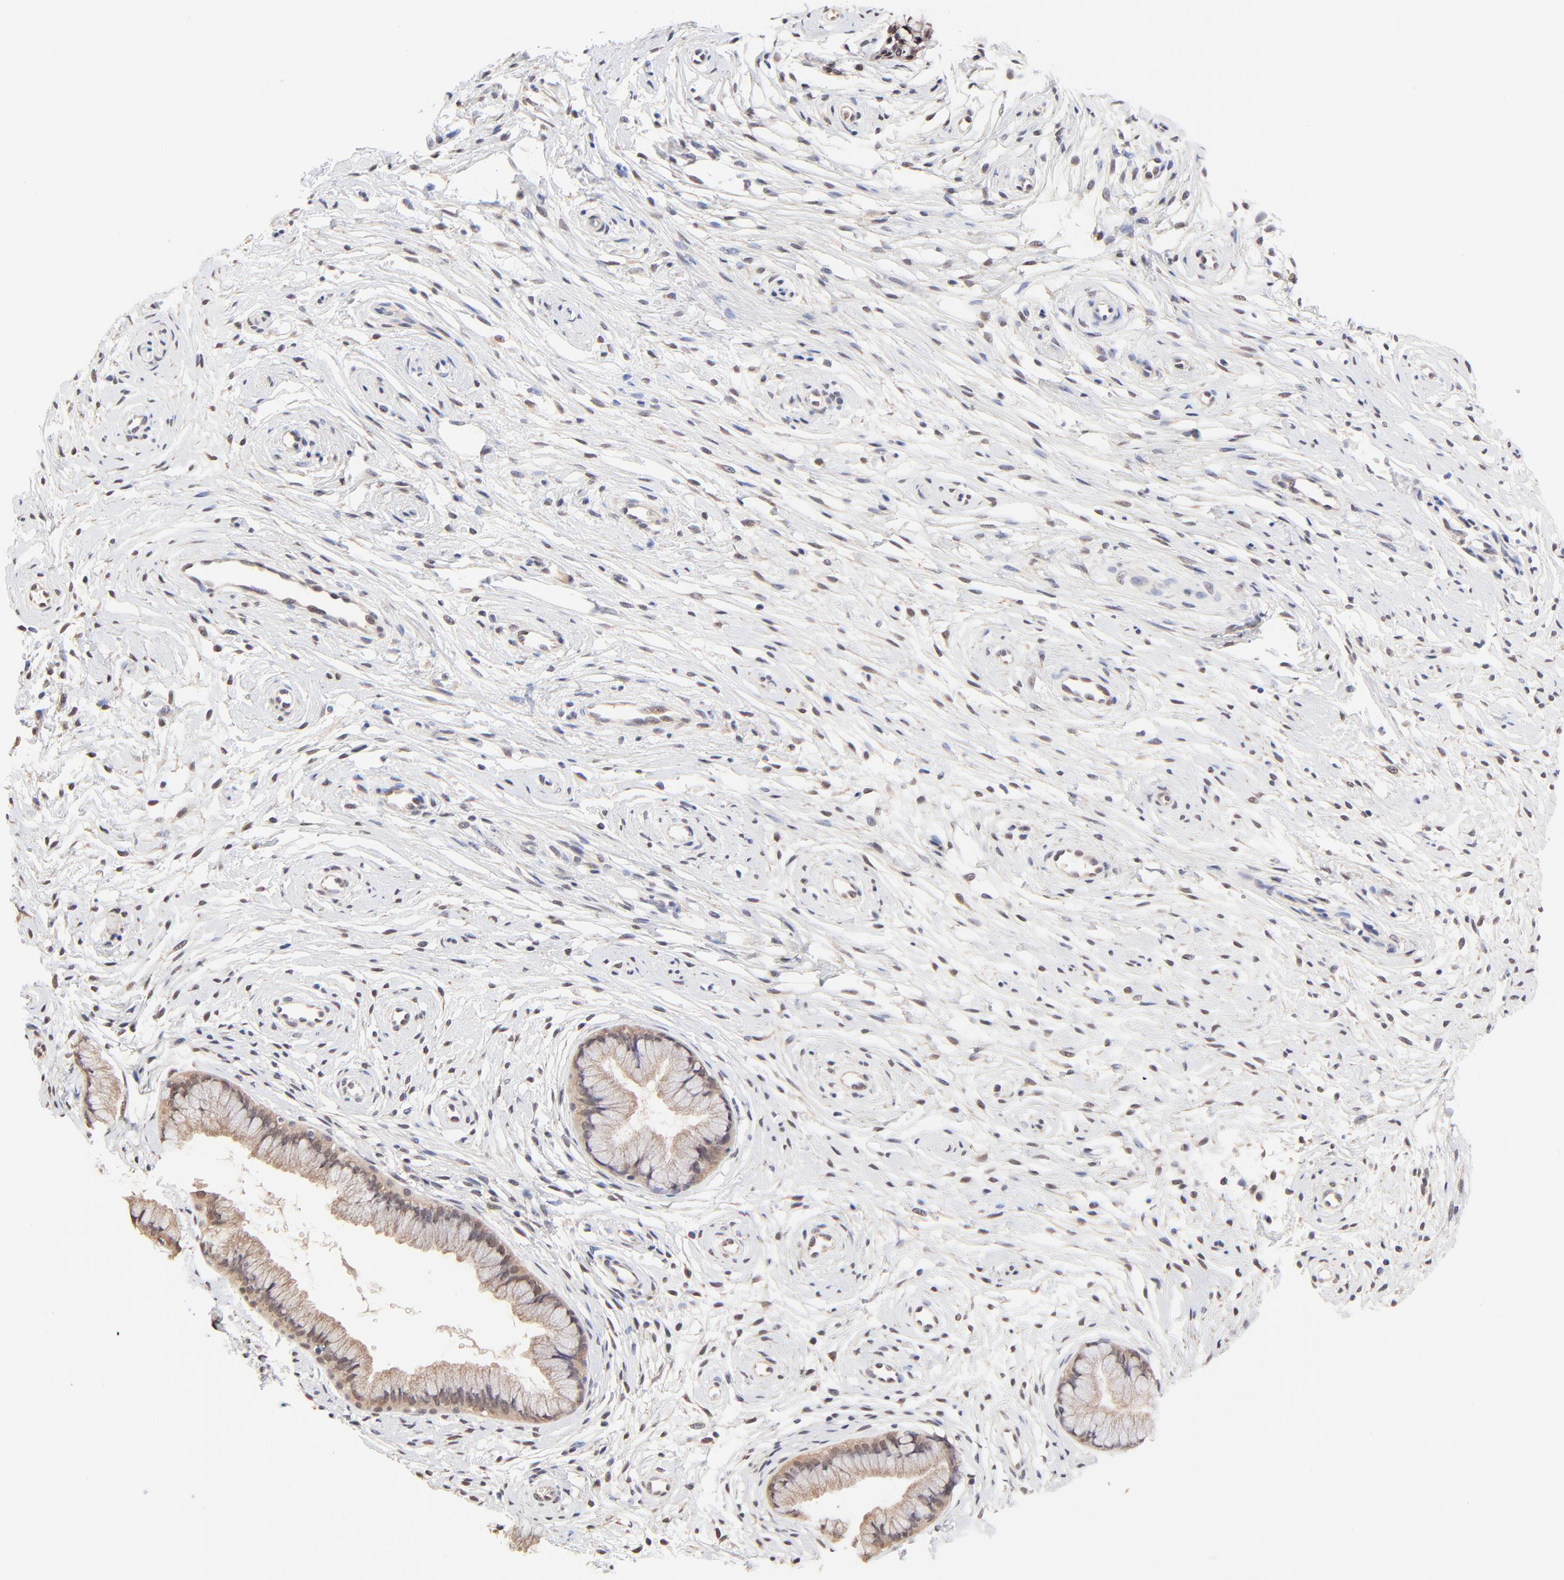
{"staining": {"intensity": "weak", "quantity": "<25%", "location": "cytoplasmic/membranous,nuclear"}, "tissue": "cervix", "cell_type": "Glandular cells", "image_type": "normal", "snomed": [{"axis": "morphology", "description": "Normal tissue, NOS"}, {"axis": "topography", "description": "Cervix"}], "caption": "Immunohistochemistry (IHC) image of benign cervix stained for a protein (brown), which demonstrates no staining in glandular cells.", "gene": "TXNL1", "patient": {"sex": "female", "age": 39}}